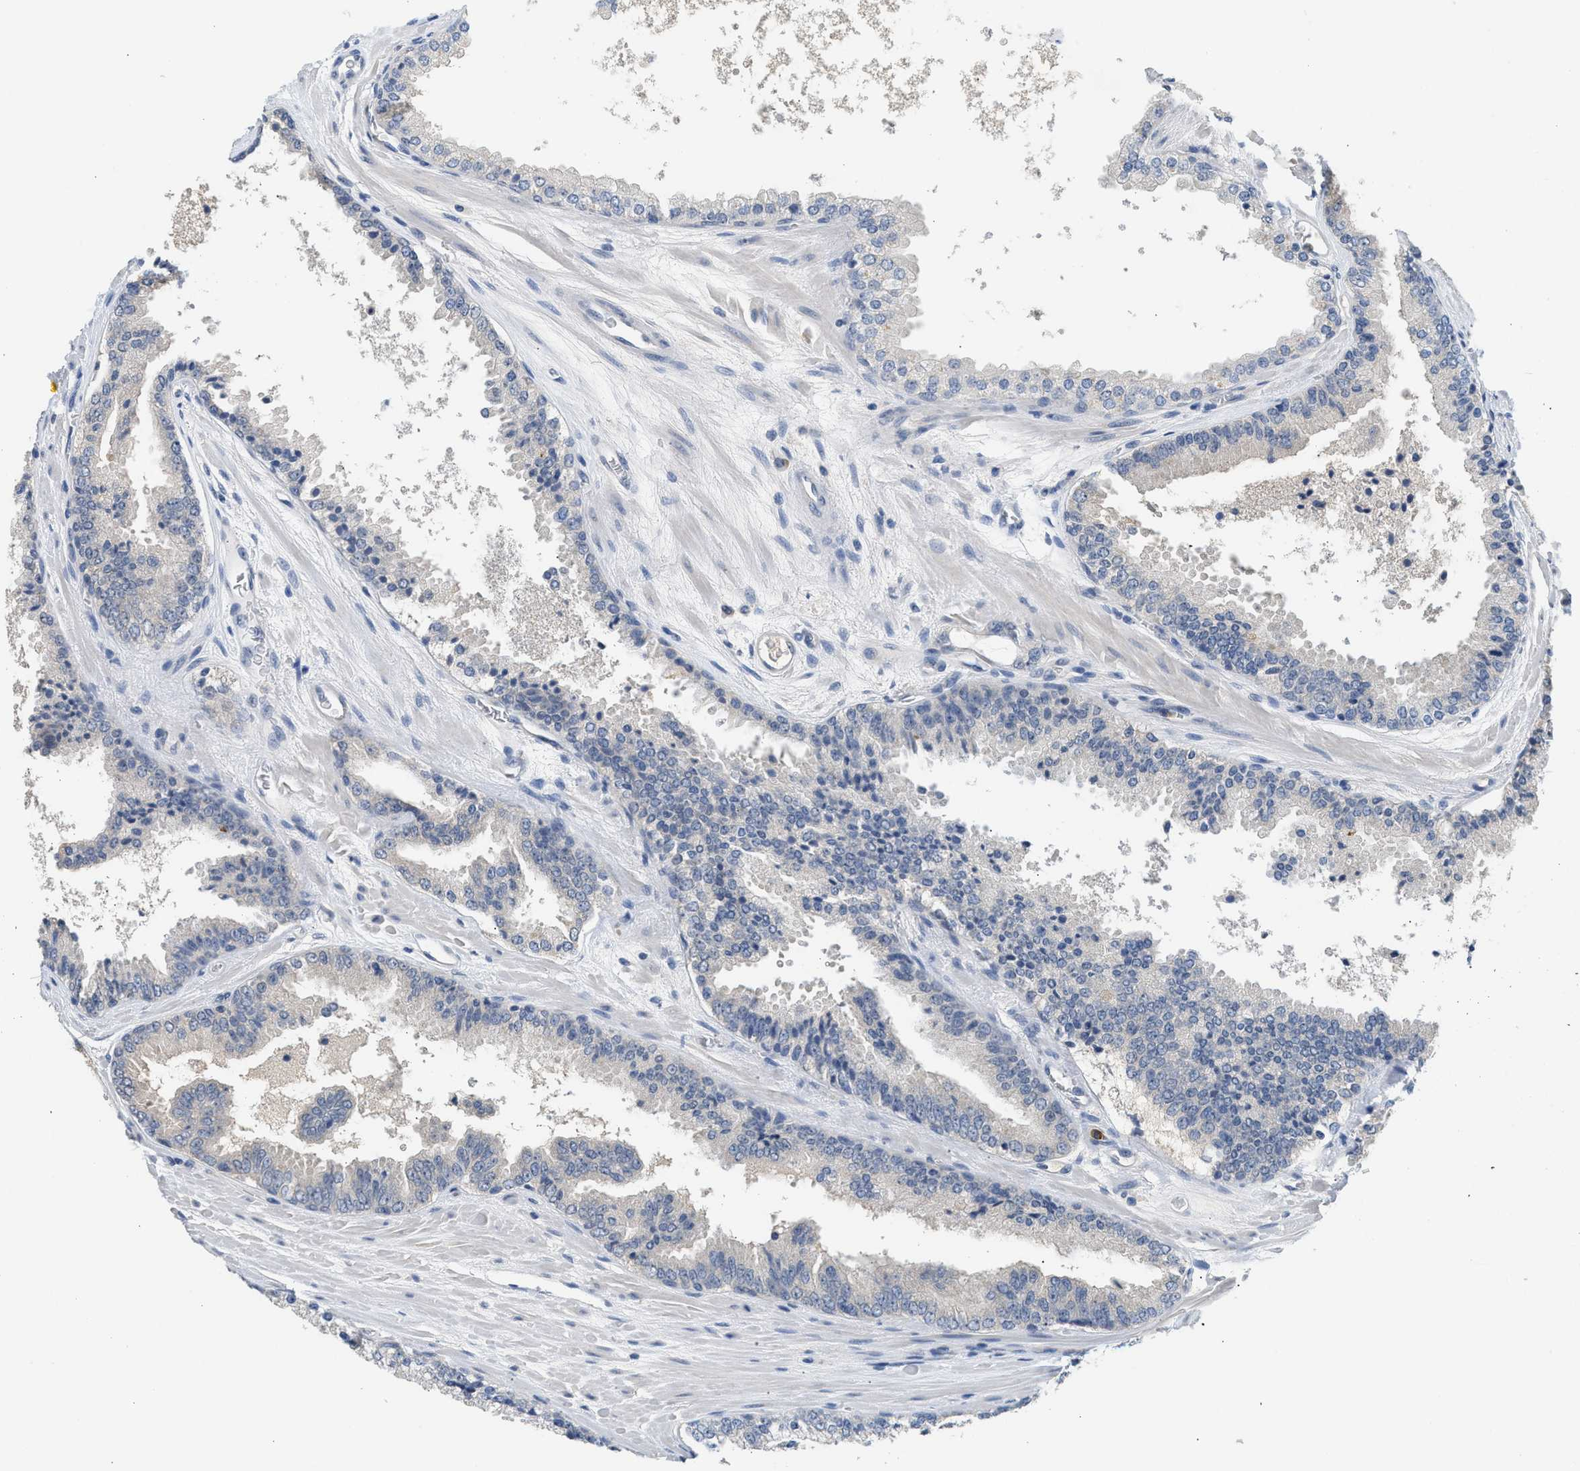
{"staining": {"intensity": "negative", "quantity": "none", "location": "none"}, "tissue": "prostate cancer", "cell_type": "Tumor cells", "image_type": "cancer", "snomed": [{"axis": "morphology", "description": "Adenocarcinoma, High grade"}, {"axis": "topography", "description": "Prostate"}], "caption": "Immunohistochemistry image of neoplastic tissue: prostate cancer (adenocarcinoma (high-grade)) stained with DAB (3,3'-diaminobenzidine) displays no significant protein positivity in tumor cells.", "gene": "RHBDF2", "patient": {"sex": "male", "age": 65}}